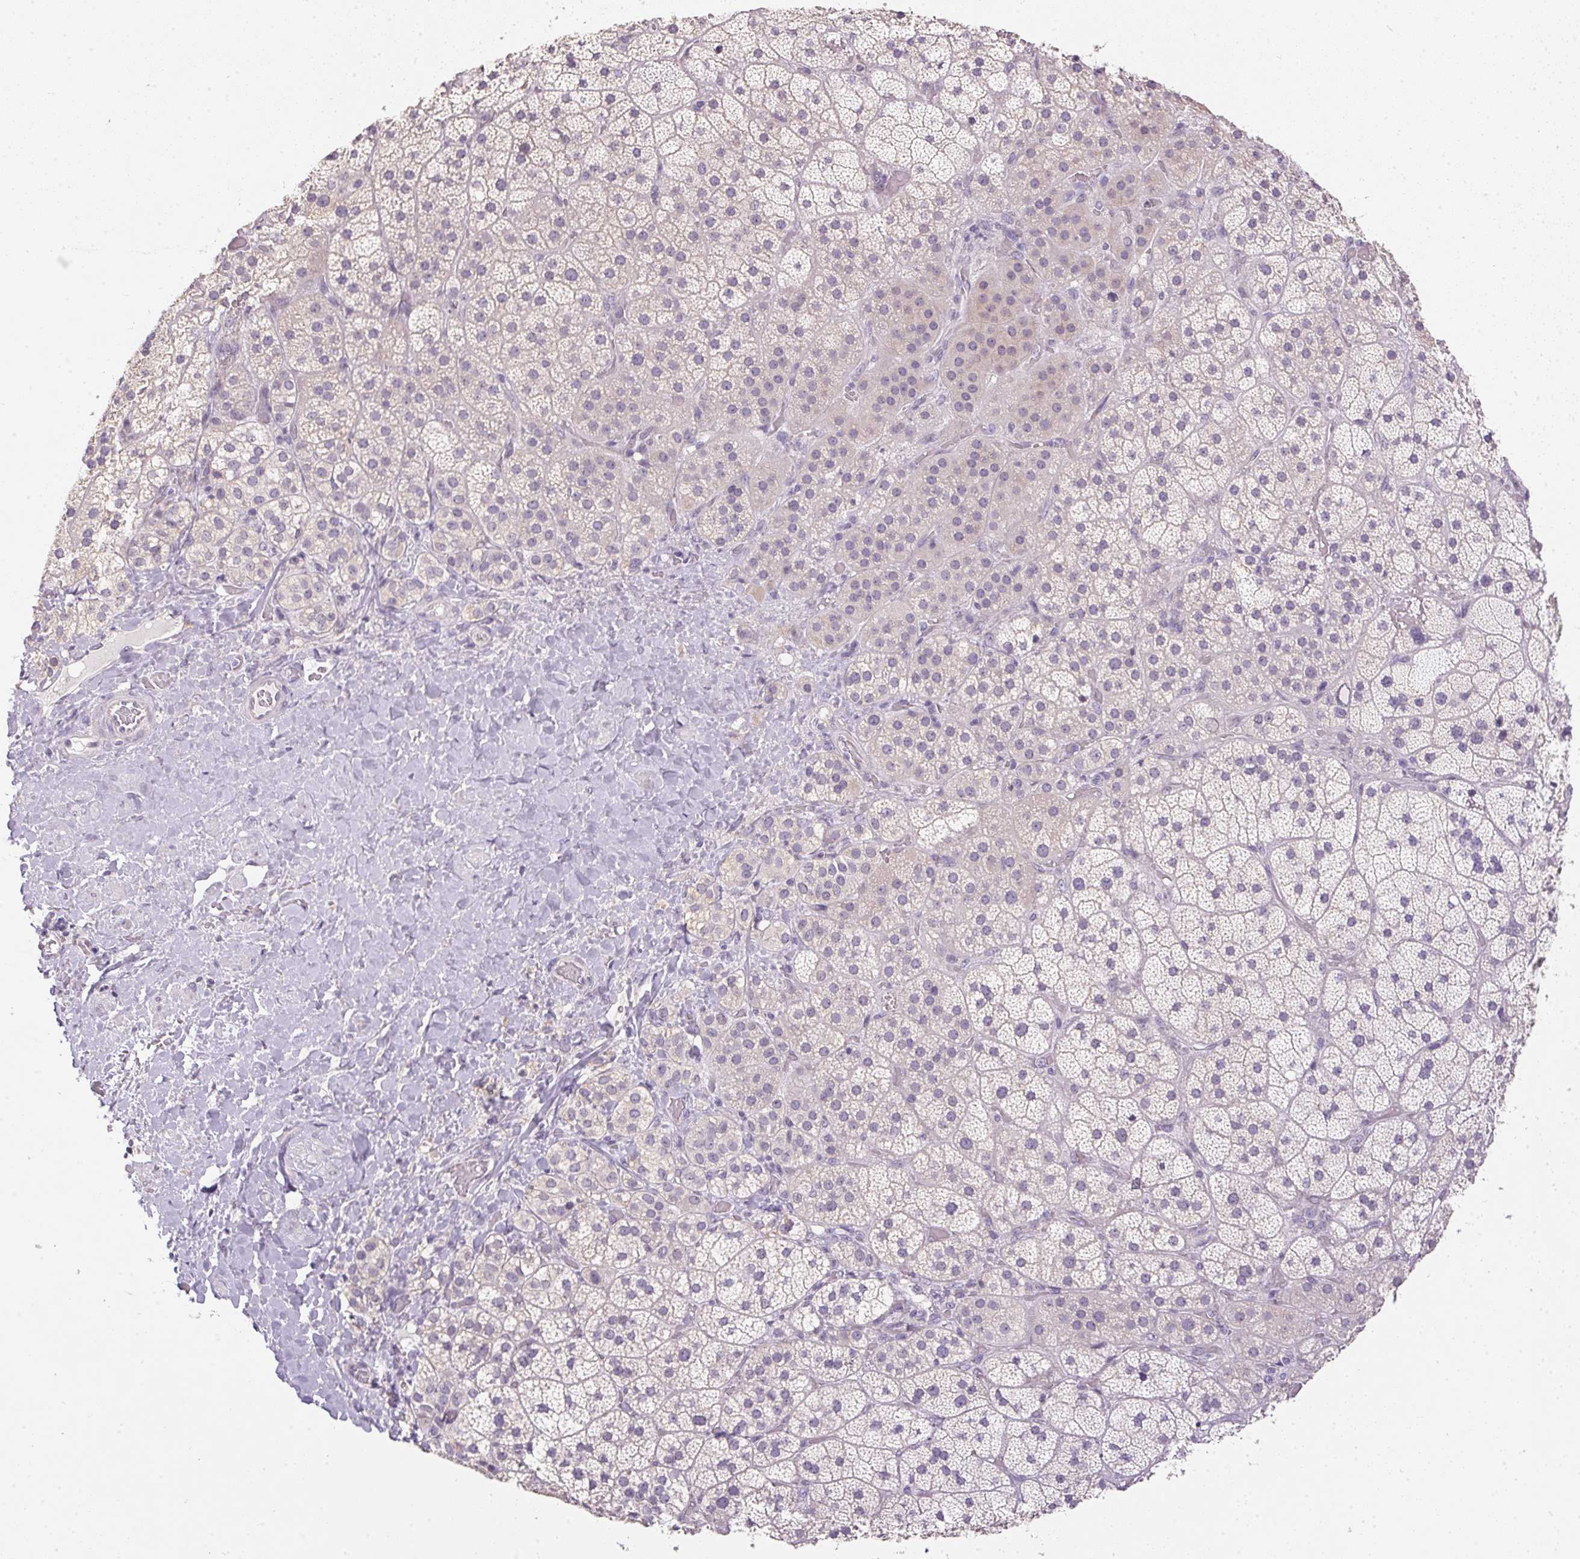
{"staining": {"intensity": "negative", "quantity": "none", "location": "none"}, "tissue": "adrenal gland", "cell_type": "Glandular cells", "image_type": "normal", "snomed": [{"axis": "morphology", "description": "Normal tissue, NOS"}, {"axis": "topography", "description": "Adrenal gland"}], "caption": "A histopathology image of adrenal gland stained for a protein demonstrates no brown staining in glandular cells.", "gene": "SPACA9", "patient": {"sex": "male", "age": 57}}